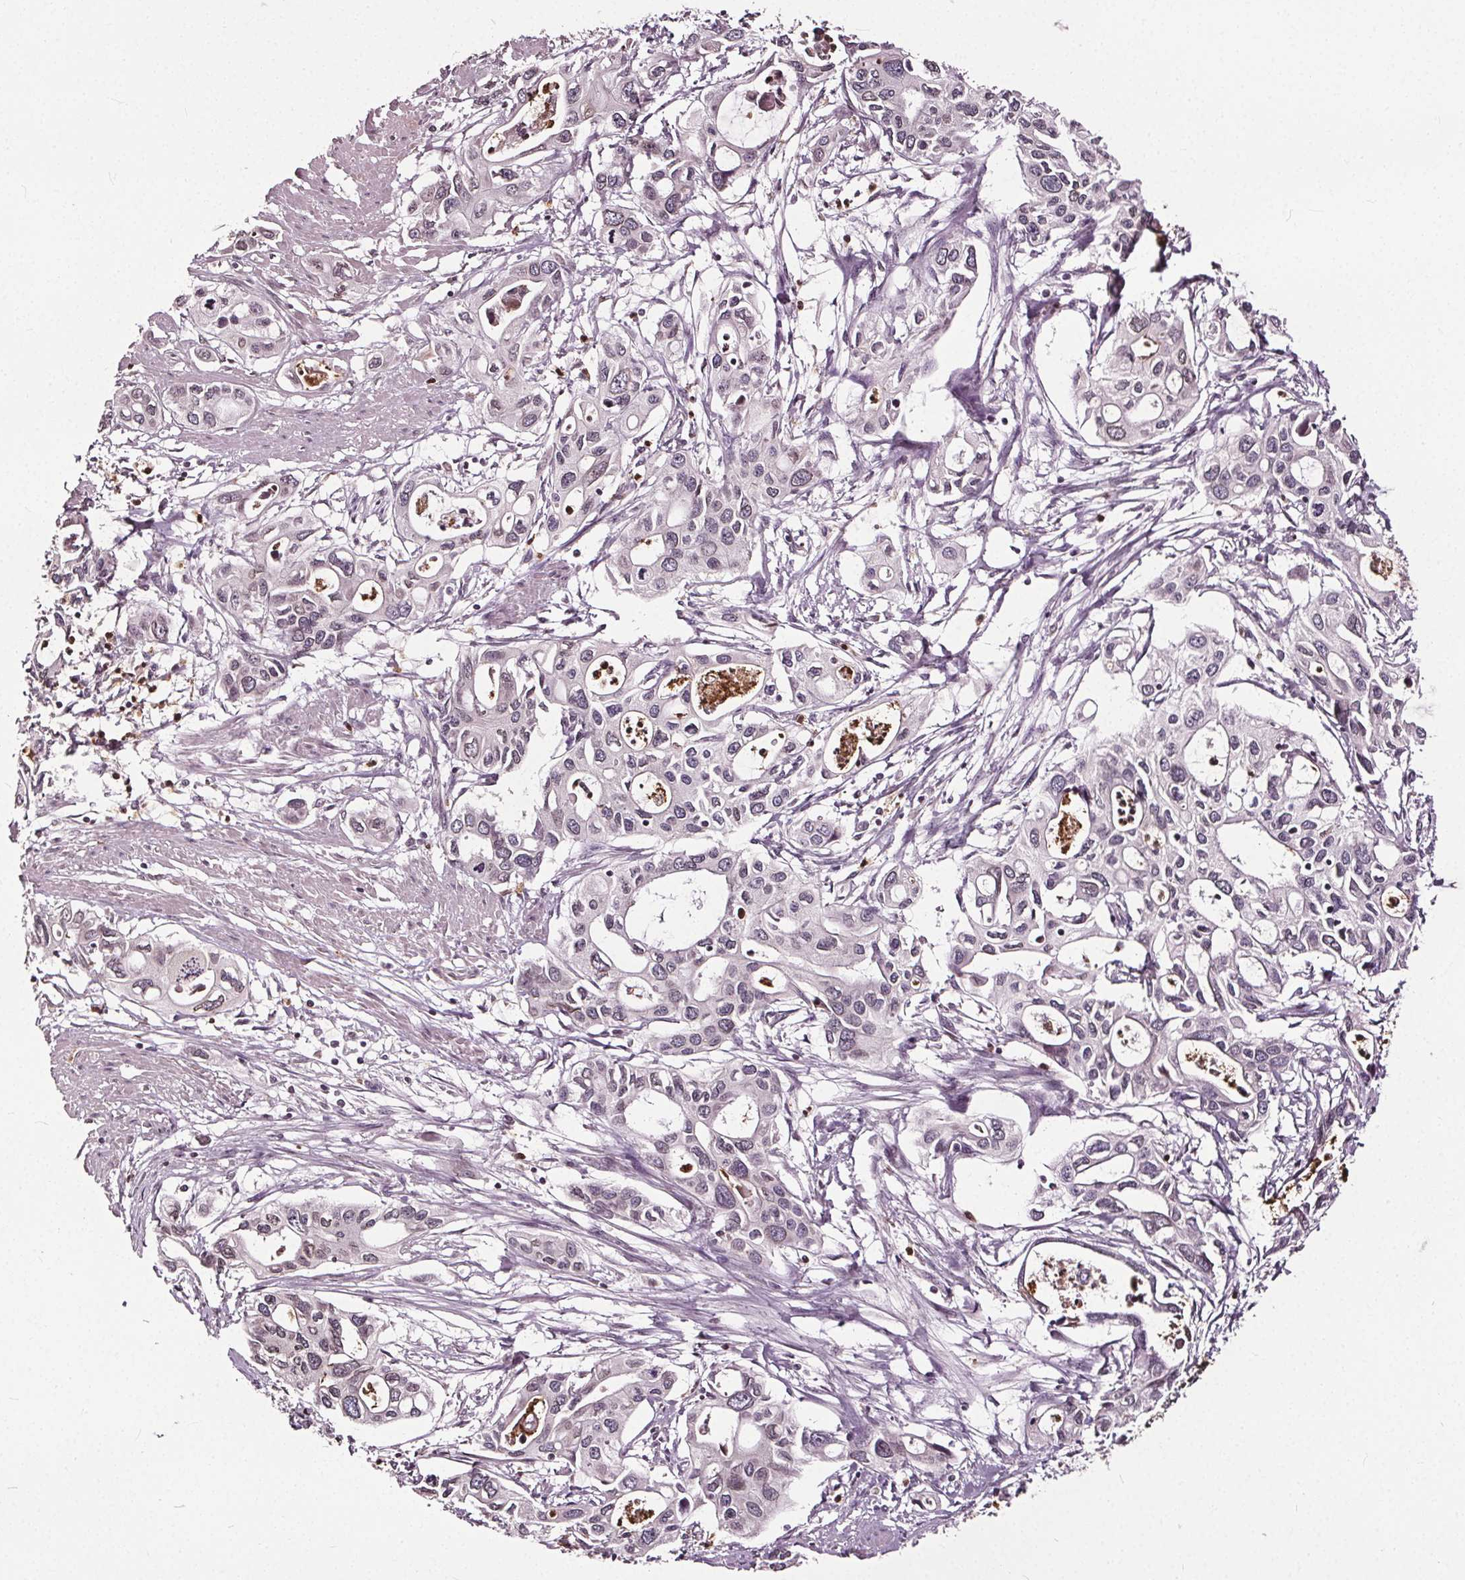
{"staining": {"intensity": "negative", "quantity": "none", "location": "none"}, "tissue": "pancreatic cancer", "cell_type": "Tumor cells", "image_type": "cancer", "snomed": [{"axis": "morphology", "description": "Adenocarcinoma, NOS"}, {"axis": "topography", "description": "Pancreas"}], "caption": "Tumor cells are negative for protein expression in human pancreatic adenocarcinoma.", "gene": "TTC39C", "patient": {"sex": "male", "age": 60}}